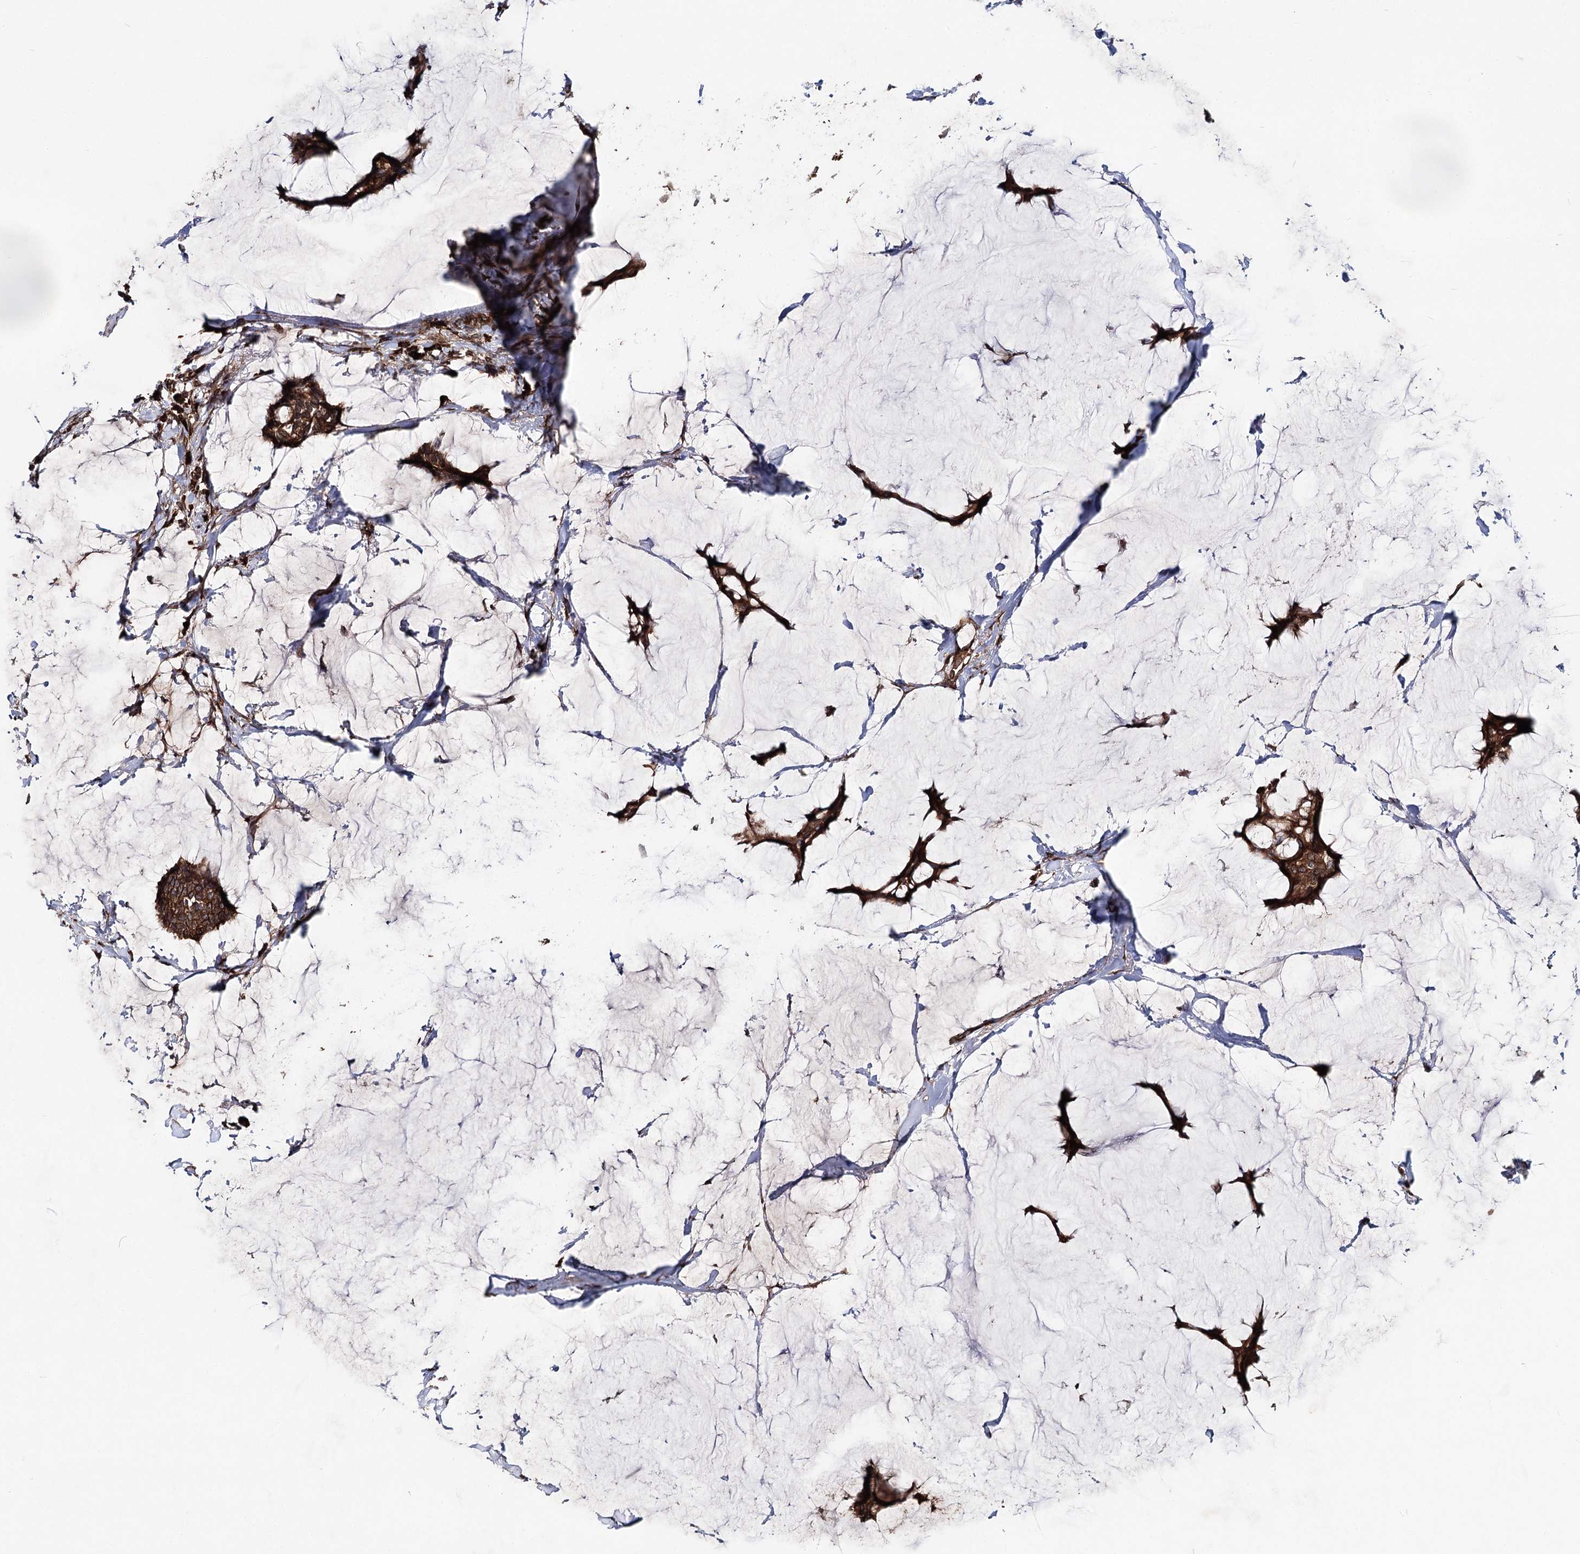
{"staining": {"intensity": "strong", "quantity": ">75%", "location": "cytoplasmic/membranous"}, "tissue": "breast cancer", "cell_type": "Tumor cells", "image_type": "cancer", "snomed": [{"axis": "morphology", "description": "Duct carcinoma"}, {"axis": "topography", "description": "Breast"}], "caption": "A high-resolution histopathology image shows immunohistochemistry staining of breast cancer (intraductal carcinoma), which displays strong cytoplasmic/membranous positivity in about >75% of tumor cells.", "gene": "FGFR1OP2", "patient": {"sex": "female", "age": 93}}